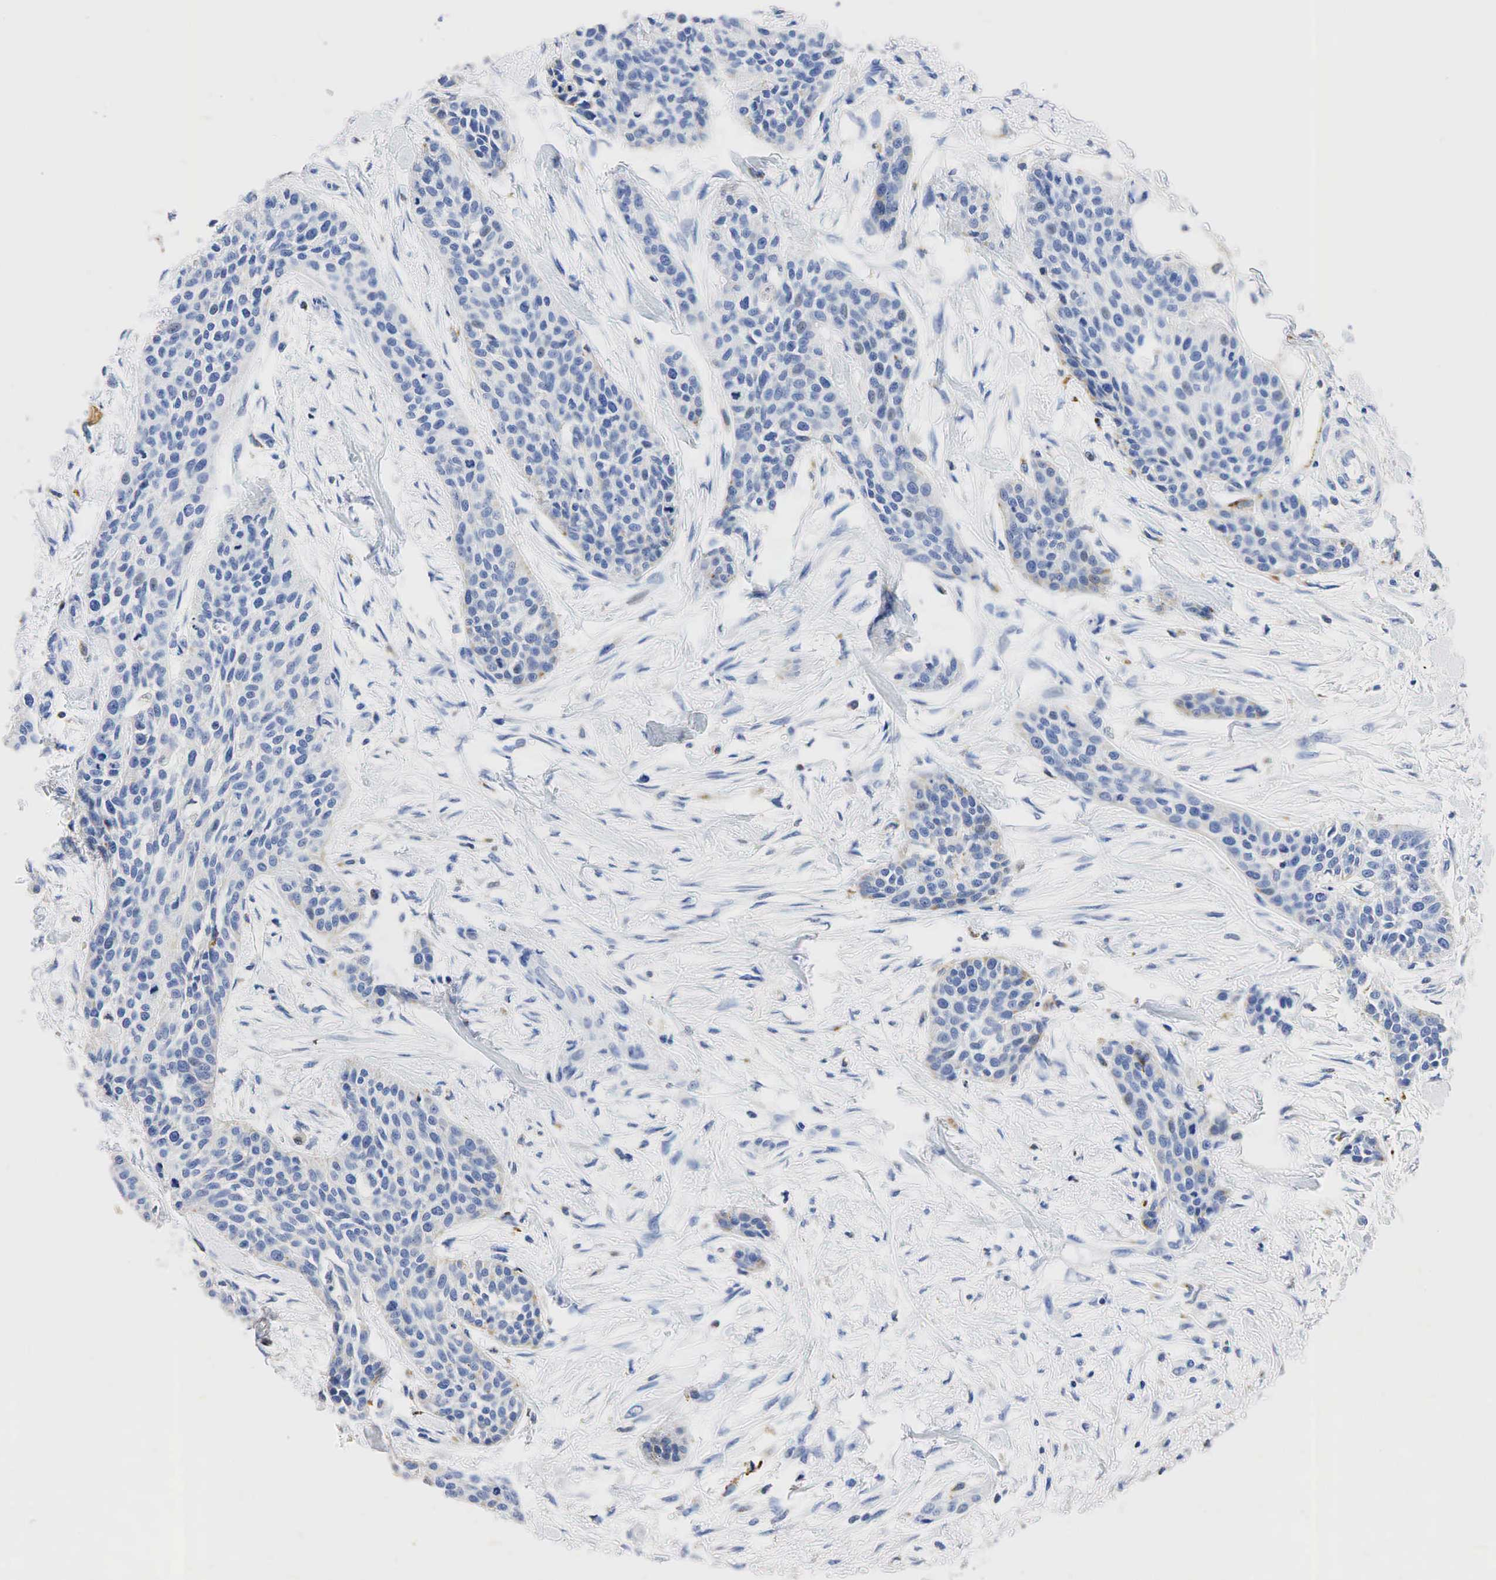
{"staining": {"intensity": "weak", "quantity": "<25%", "location": "cytoplasmic/membranous"}, "tissue": "urothelial cancer", "cell_type": "Tumor cells", "image_type": "cancer", "snomed": [{"axis": "morphology", "description": "Urothelial carcinoma, High grade"}, {"axis": "topography", "description": "Urinary bladder"}], "caption": "Urothelial cancer stained for a protein using immunohistochemistry displays no positivity tumor cells.", "gene": "SYP", "patient": {"sex": "male", "age": 56}}